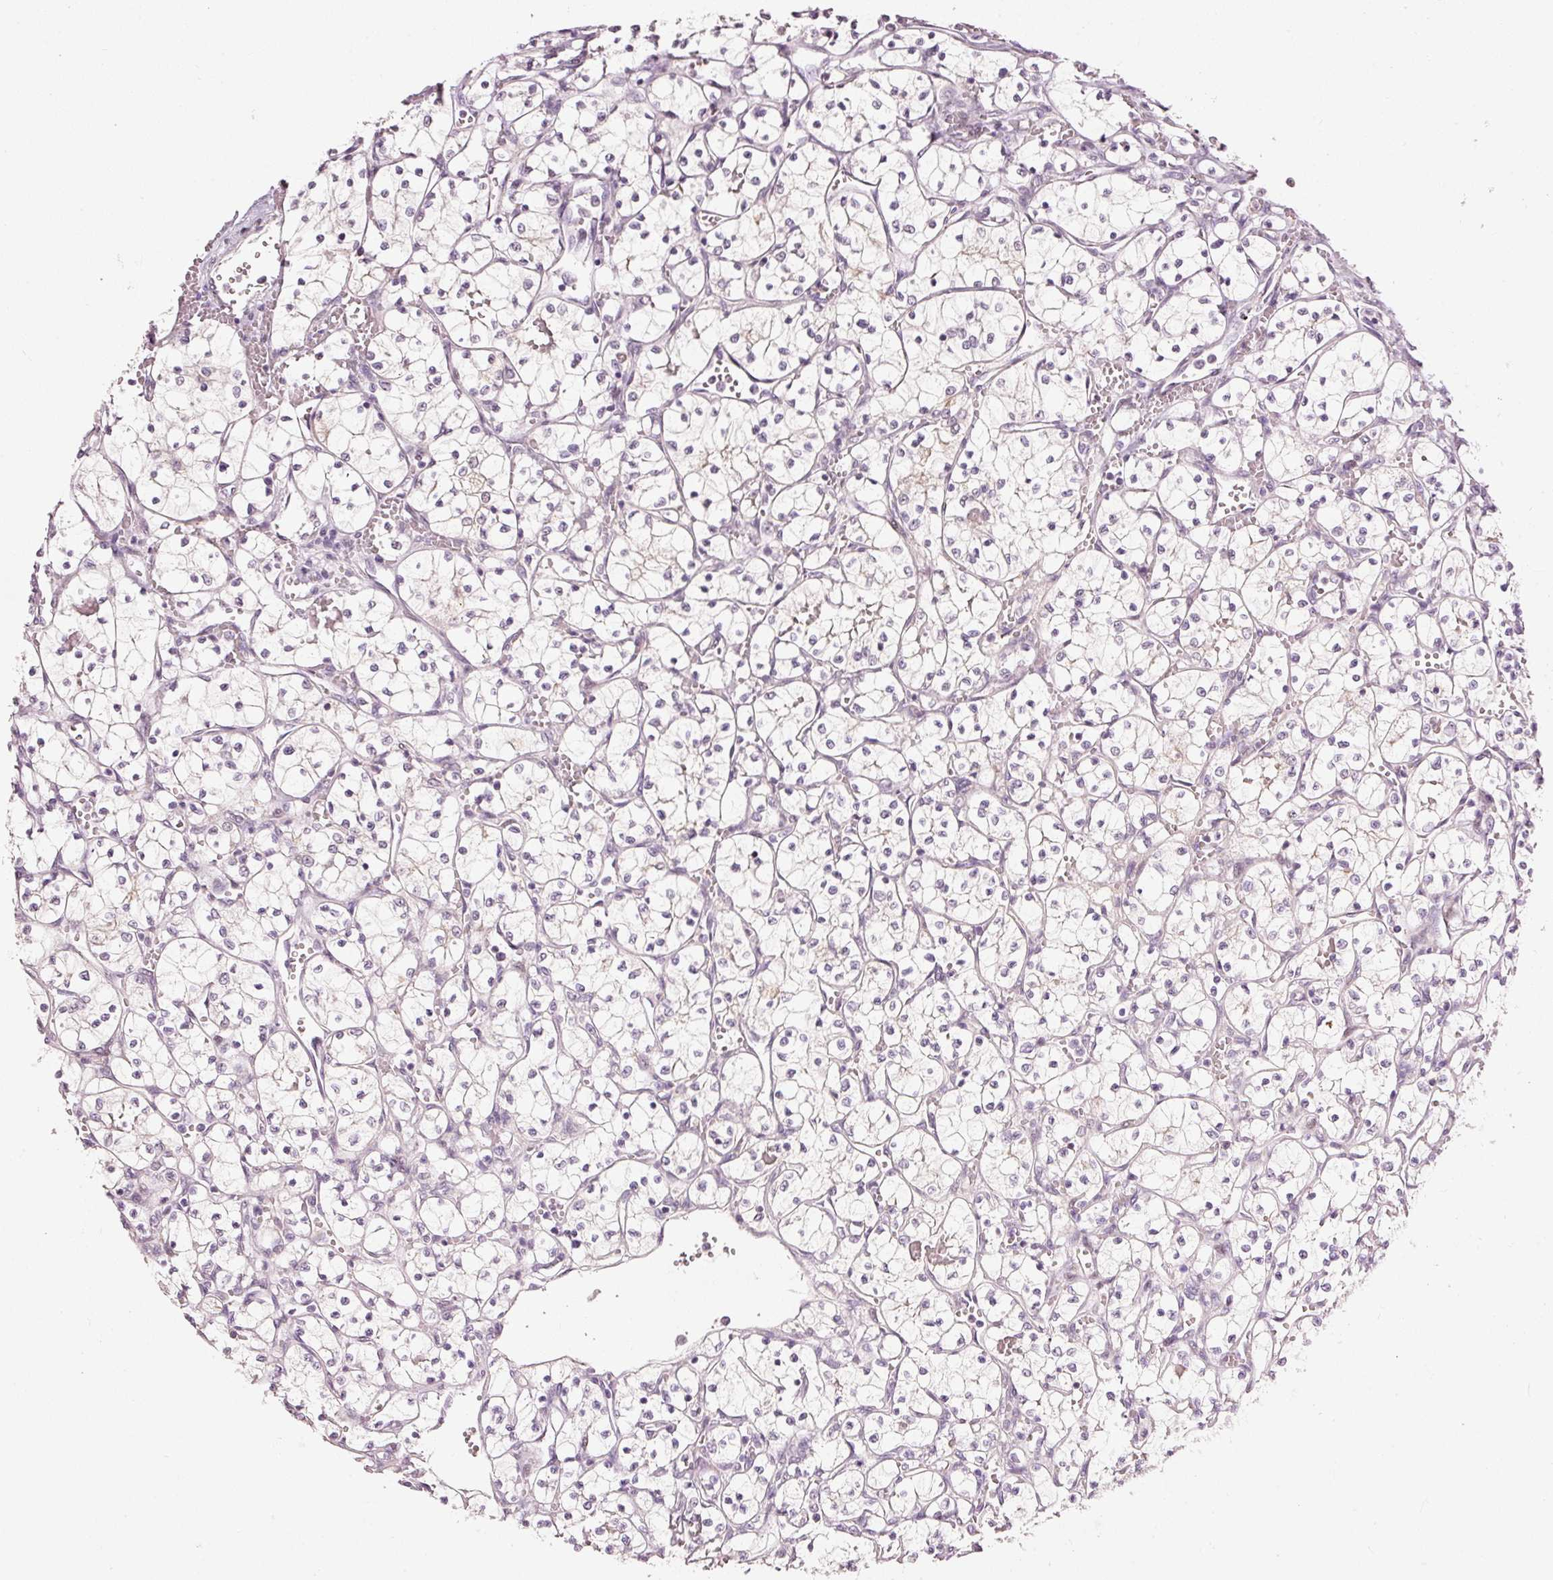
{"staining": {"intensity": "negative", "quantity": "none", "location": "none"}, "tissue": "renal cancer", "cell_type": "Tumor cells", "image_type": "cancer", "snomed": [{"axis": "morphology", "description": "Adenocarcinoma, NOS"}, {"axis": "topography", "description": "Kidney"}], "caption": "Immunohistochemistry (IHC) image of neoplastic tissue: adenocarcinoma (renal) stained with DAB shows no significant protein expression in tumor cells.", "gene": "TOB2", "patient": {"sex": "female", "age": 69}}